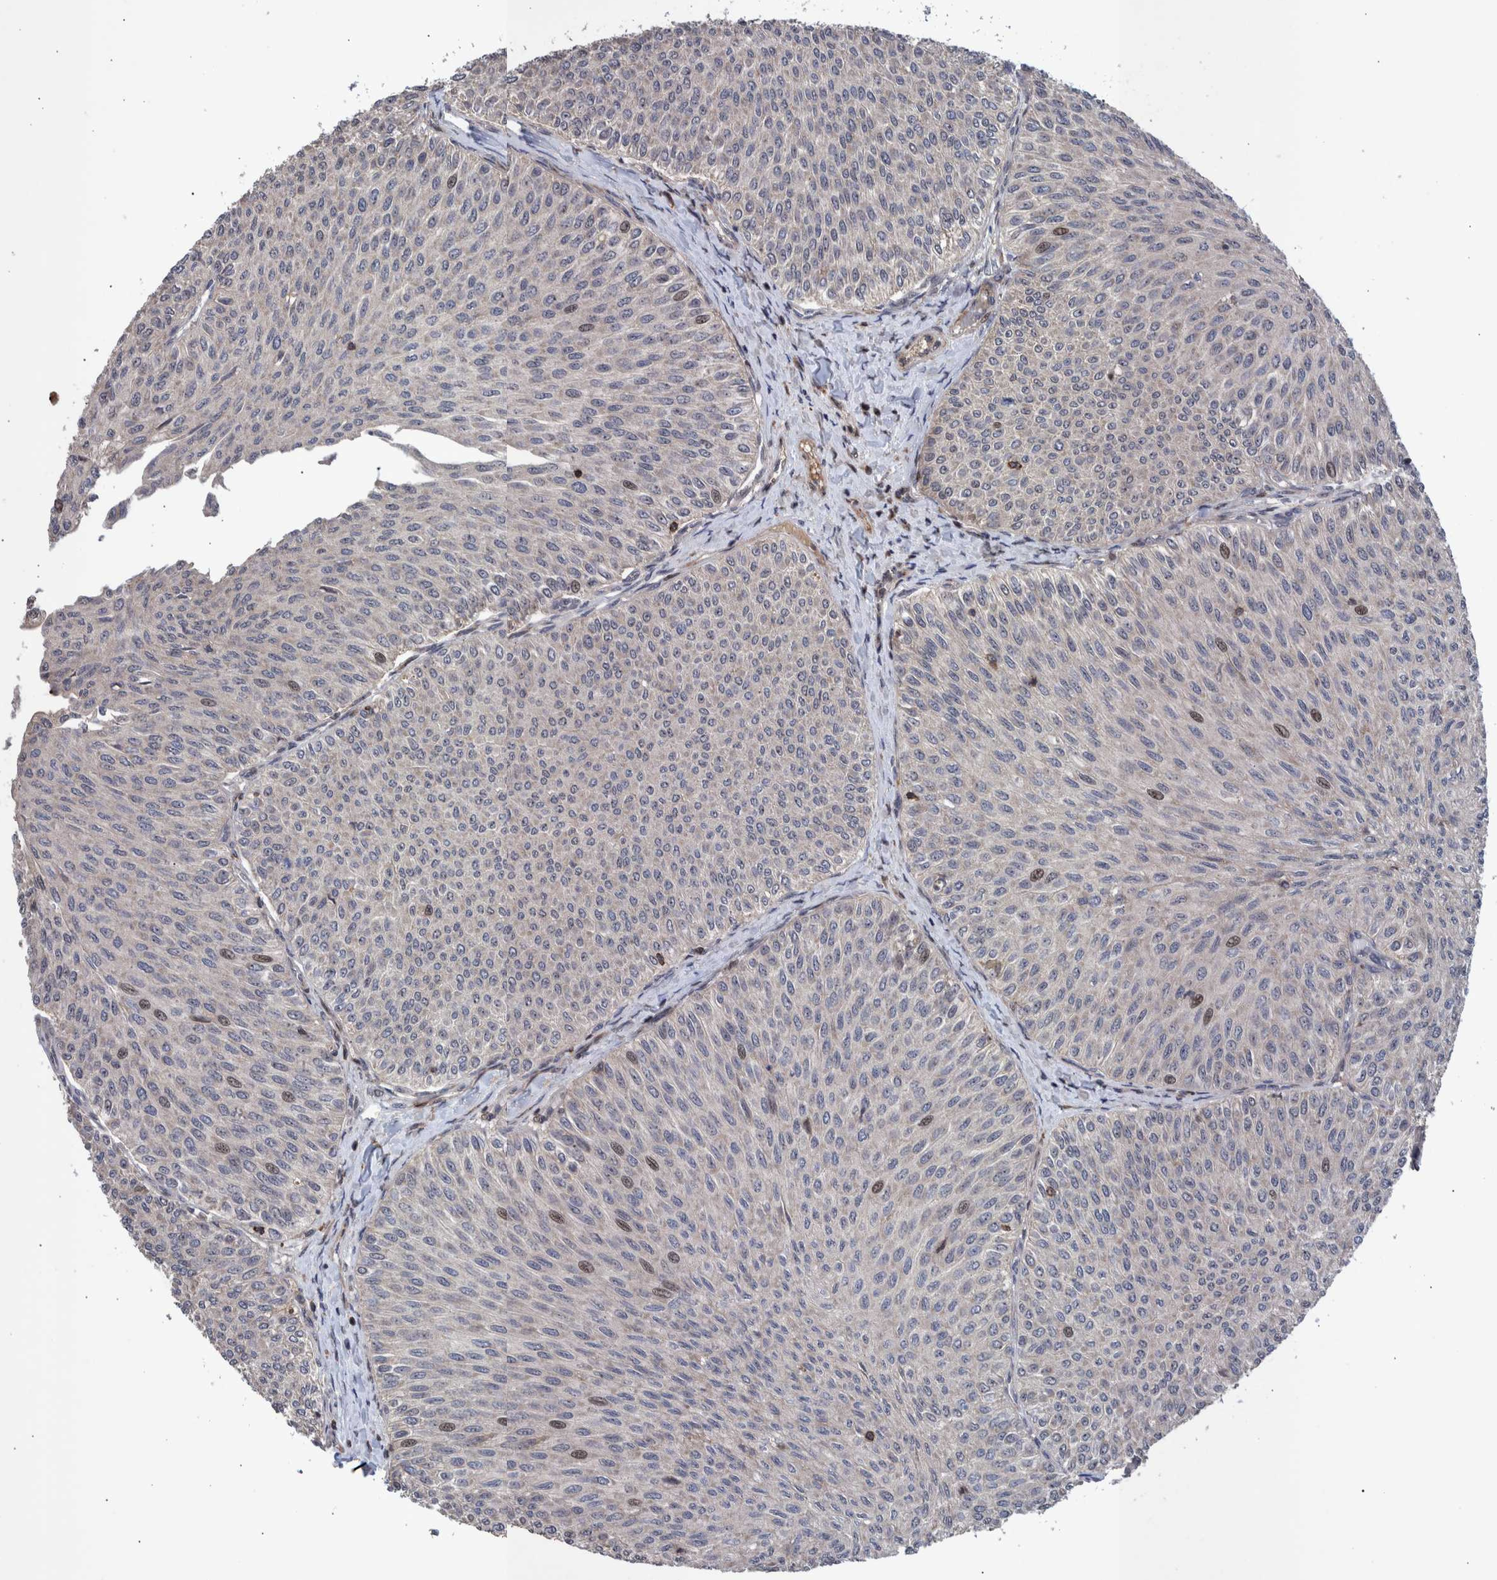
{"staining": {"intensity": "strong", "quantity": "<25%", "location": "nuclear"}, "tissue": "urothelial cancer", "cell_type": "Tumor cells", "image_type": "cancer", "snomed": [{"axis": "morphology", "description": "Urothelial carcinoma, Low grade"}, {"axis": "topography", "description": "Urinary bladder"}], "caption": "Urothelial carcinoma (low-grade) tissue displays strong nuclear expression in about <25% of tumor cells, visualized by immunohistochemistry.", "gene": "SHISA6", "patient": {"sex": "male", "age": 78}}